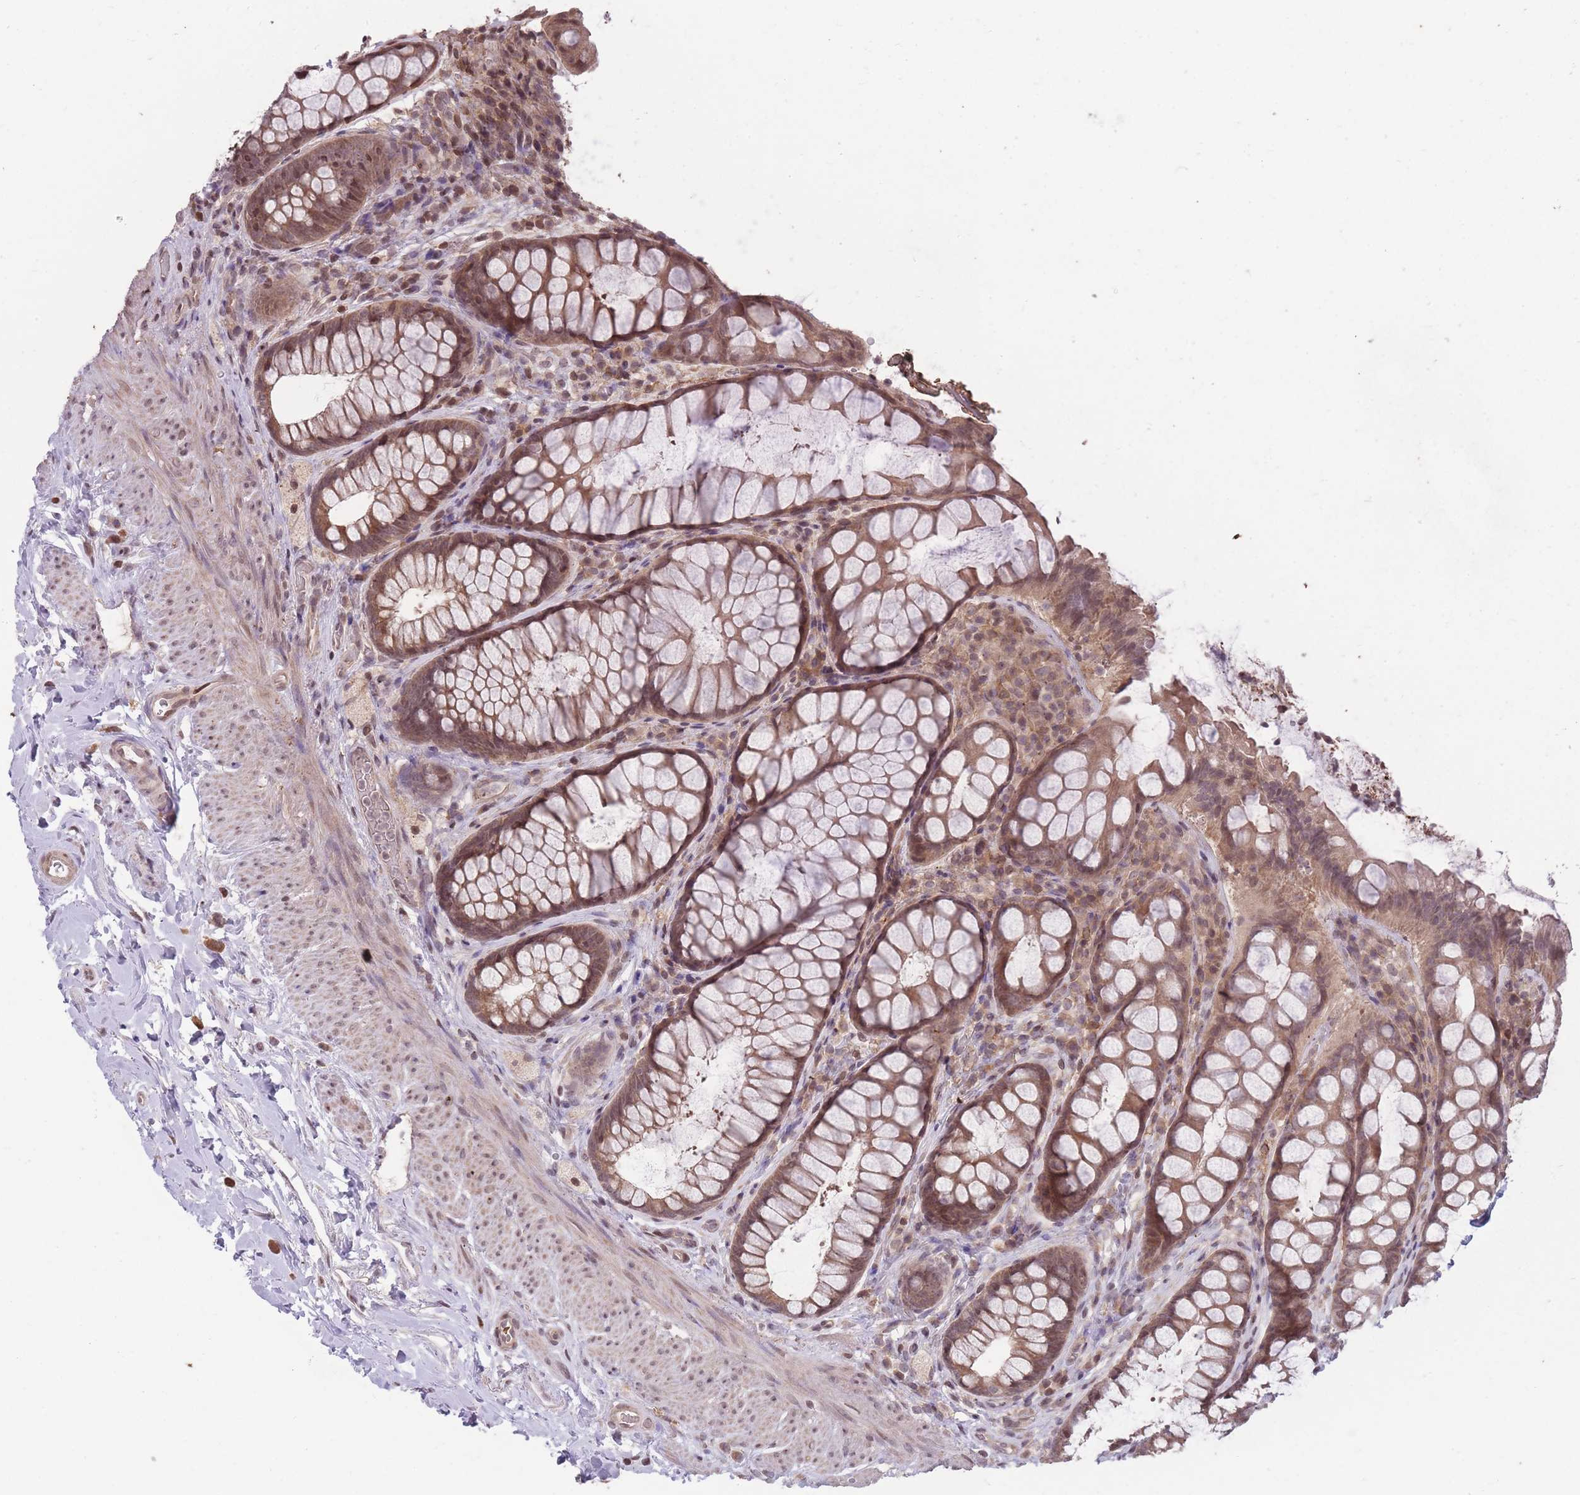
{"staining": {"intensity": "moderate", "quantity": ">75%", "location": "cytoplasmic/membranous,nuclear"}, "tissue": "rectum", "cell_type": "Glandular cells", "image_type": "normal", "snomed": [{"axis": "morphology", "description": "Normal tissue, NOS"}, {"axis": "topography", "description": "Rectum"}, {"axis": "topography", "description": "Peripheral nerve tissue"}], "caption": "Rectum stained with DAB (3,3'-diaminobenzidine) IHC exhibits medium levels of moderate cytoplasmic/membranous,nuclear positivity in about >75% of glandular cells. Nuclei are stained in blue.", "gene": "GGT5", "patient": {"sex": "female", "age": 69}}